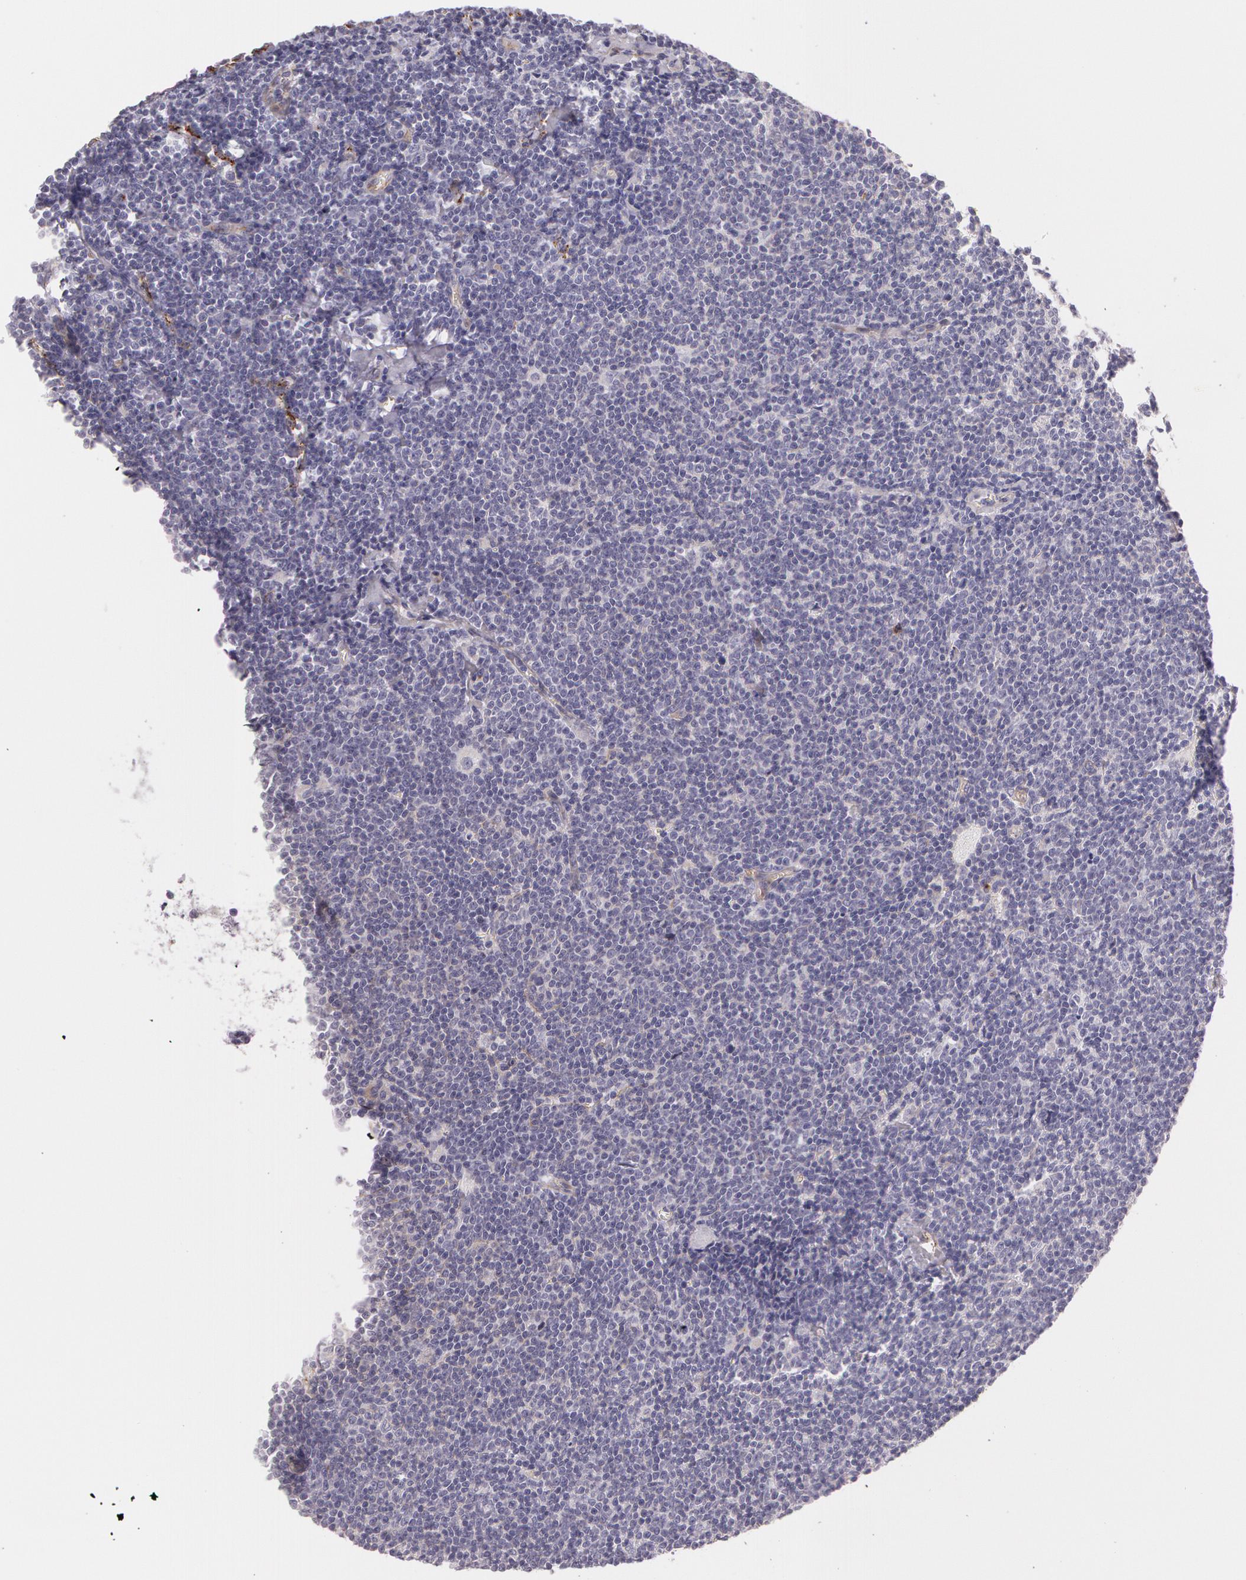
{"staining": {"intensity": "negative", "quantity": "none", "location": "none"}, "tissue": "lymphoma", "cell_type": "Tumor cells", "image_type": "cancer", "snomed": [{"axis": "morphology", "description": "Malignant lymphoma, non-Hodgkin's type, Low grade"}, {"axis": "topography", "description": "Lymph node"}], "caption": "This histopathology image is of malignant lymphoma, non-Hodgkin's type (low-grade) stained with immunohistochemistry (IHC) to label a protein in brown with the nuclei are counter-stained blue. There is no positivity in tumor cells.", "gene": "APP", "patient": {"sex": "male", "age": 65}}